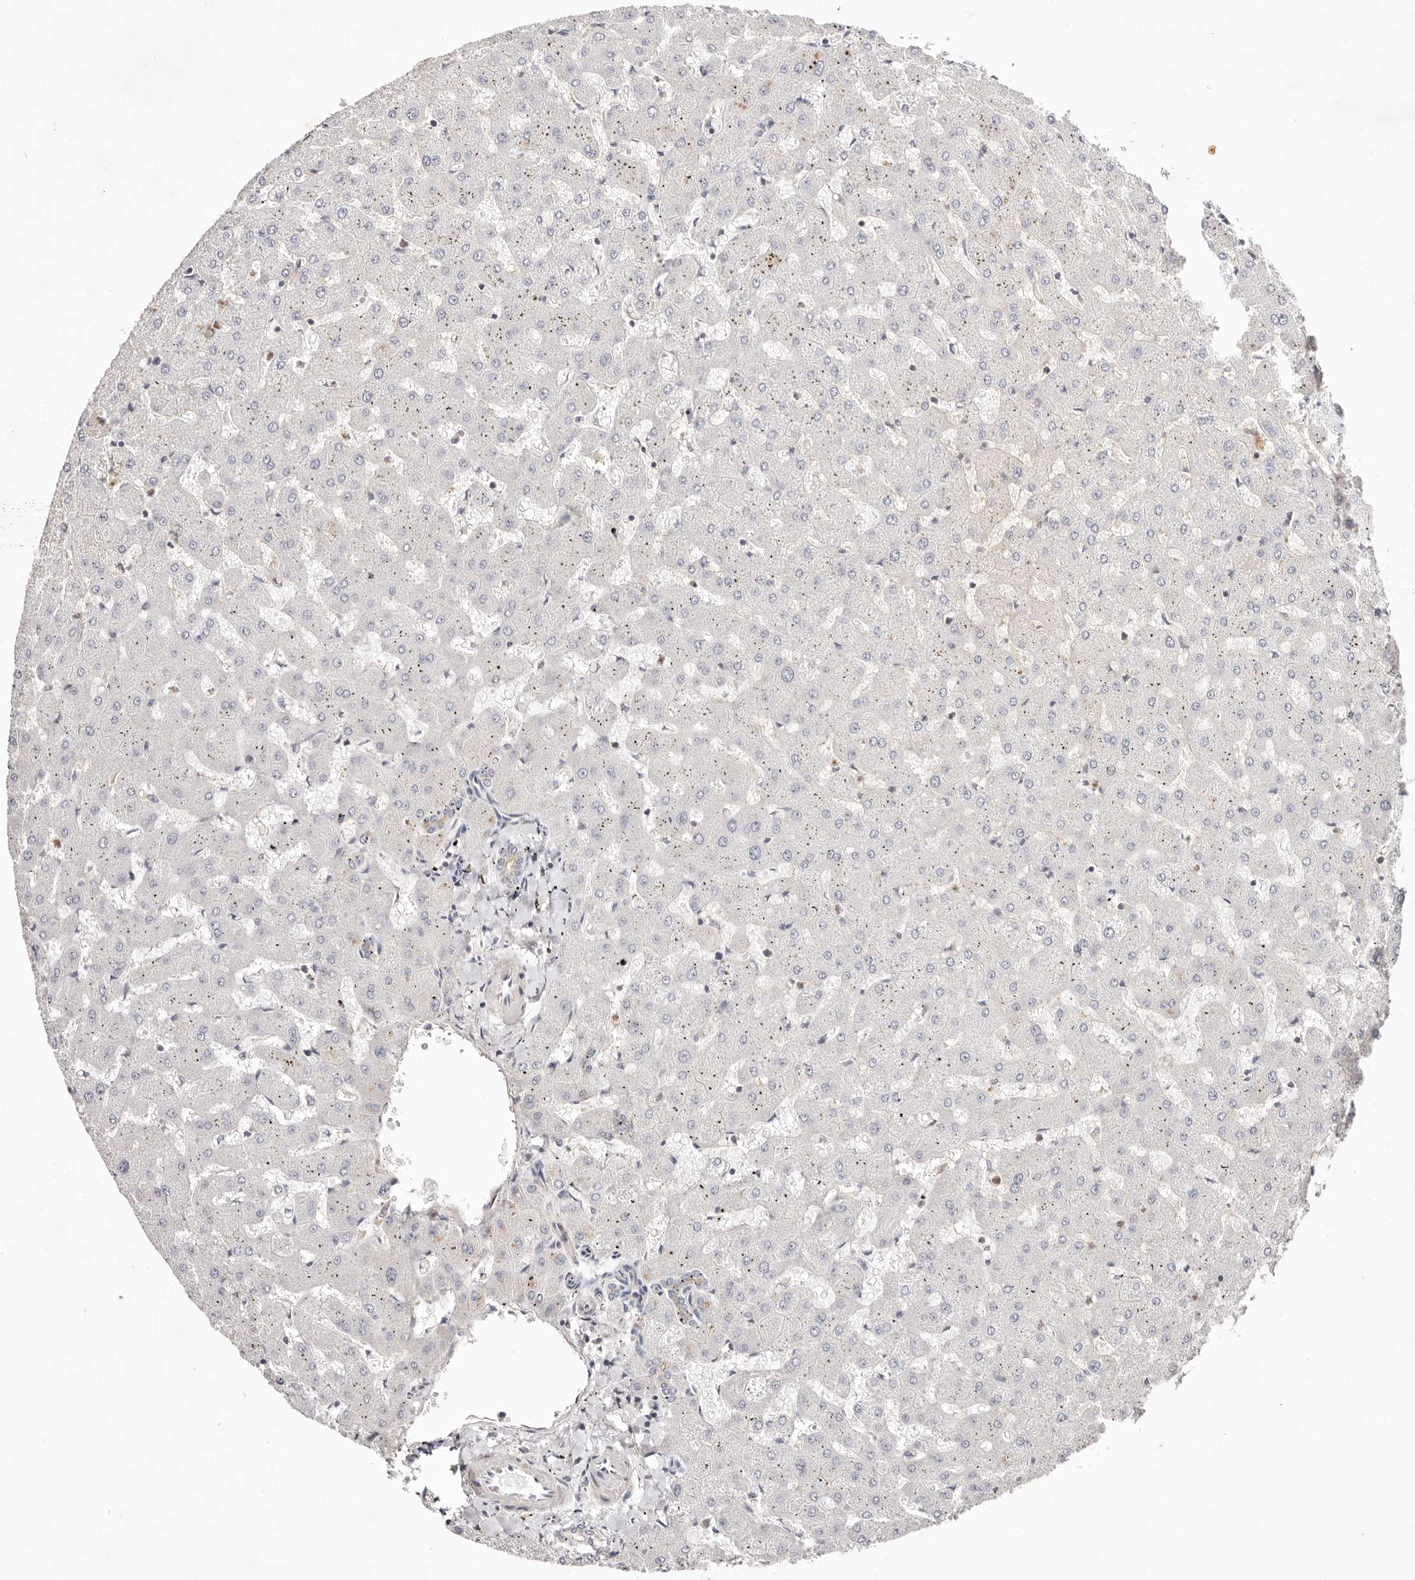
{"staining": {"intensity": "negative", "quantity": "none", "location": "none"}, "tissue": "liver", "cell_type": "Cholangiocytes", "image_type": "normal", "snomed": [{"axis": "morphology", "description": "Normal tissue, NOS"}, {"axis": "topography", "description": "Liver"}], "caption": "Liver stained for a protein using IHC displays no staining cholangiocytes.", "gene": "SLC35B2", "patient": {"sex": "female", "age": 63}}